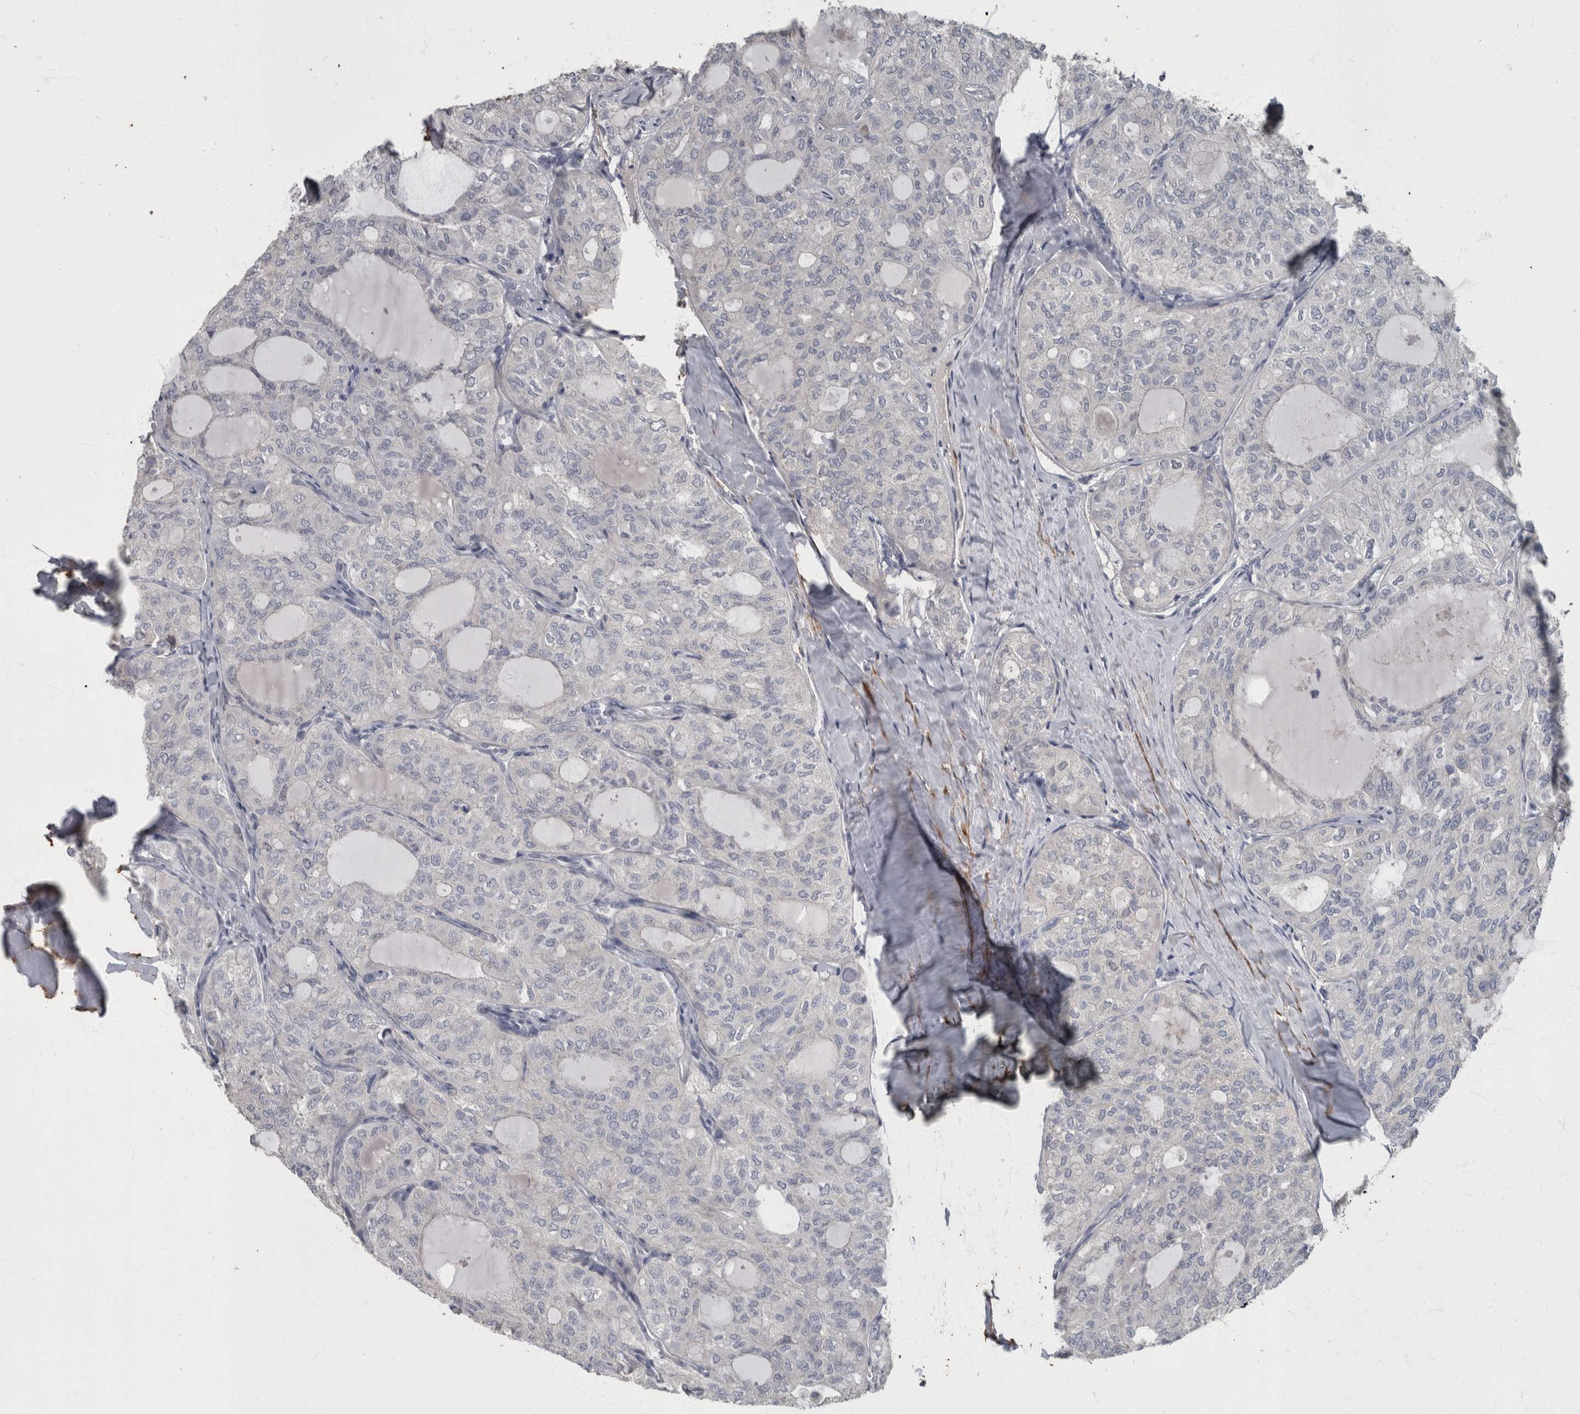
{"staining": {"intensity": "negative", "quantity": "none", "location": "none"}, "tissue": "thyroid cancer", "cell_type": "Tumor cells", "image_type": "cancer", "snomed": [{"axis": "morphology", "description": "Follicular adenoma carcinoma, NOS"}, {"axis": "topography", "description": "Thyroid gland"}], "caption": "A high-resolution photomicrograph shows immunohistochemistry (IHC) staining of thyroid cancer, which exhibits no significant expression in tumor cells. (DAB (3,3'-diaminobenzidine) immunohistochemistry visualized using brightfield microscopy, high magnification).", "gene": "MASTL", "patient": {"sex": "male", "age": 75}}